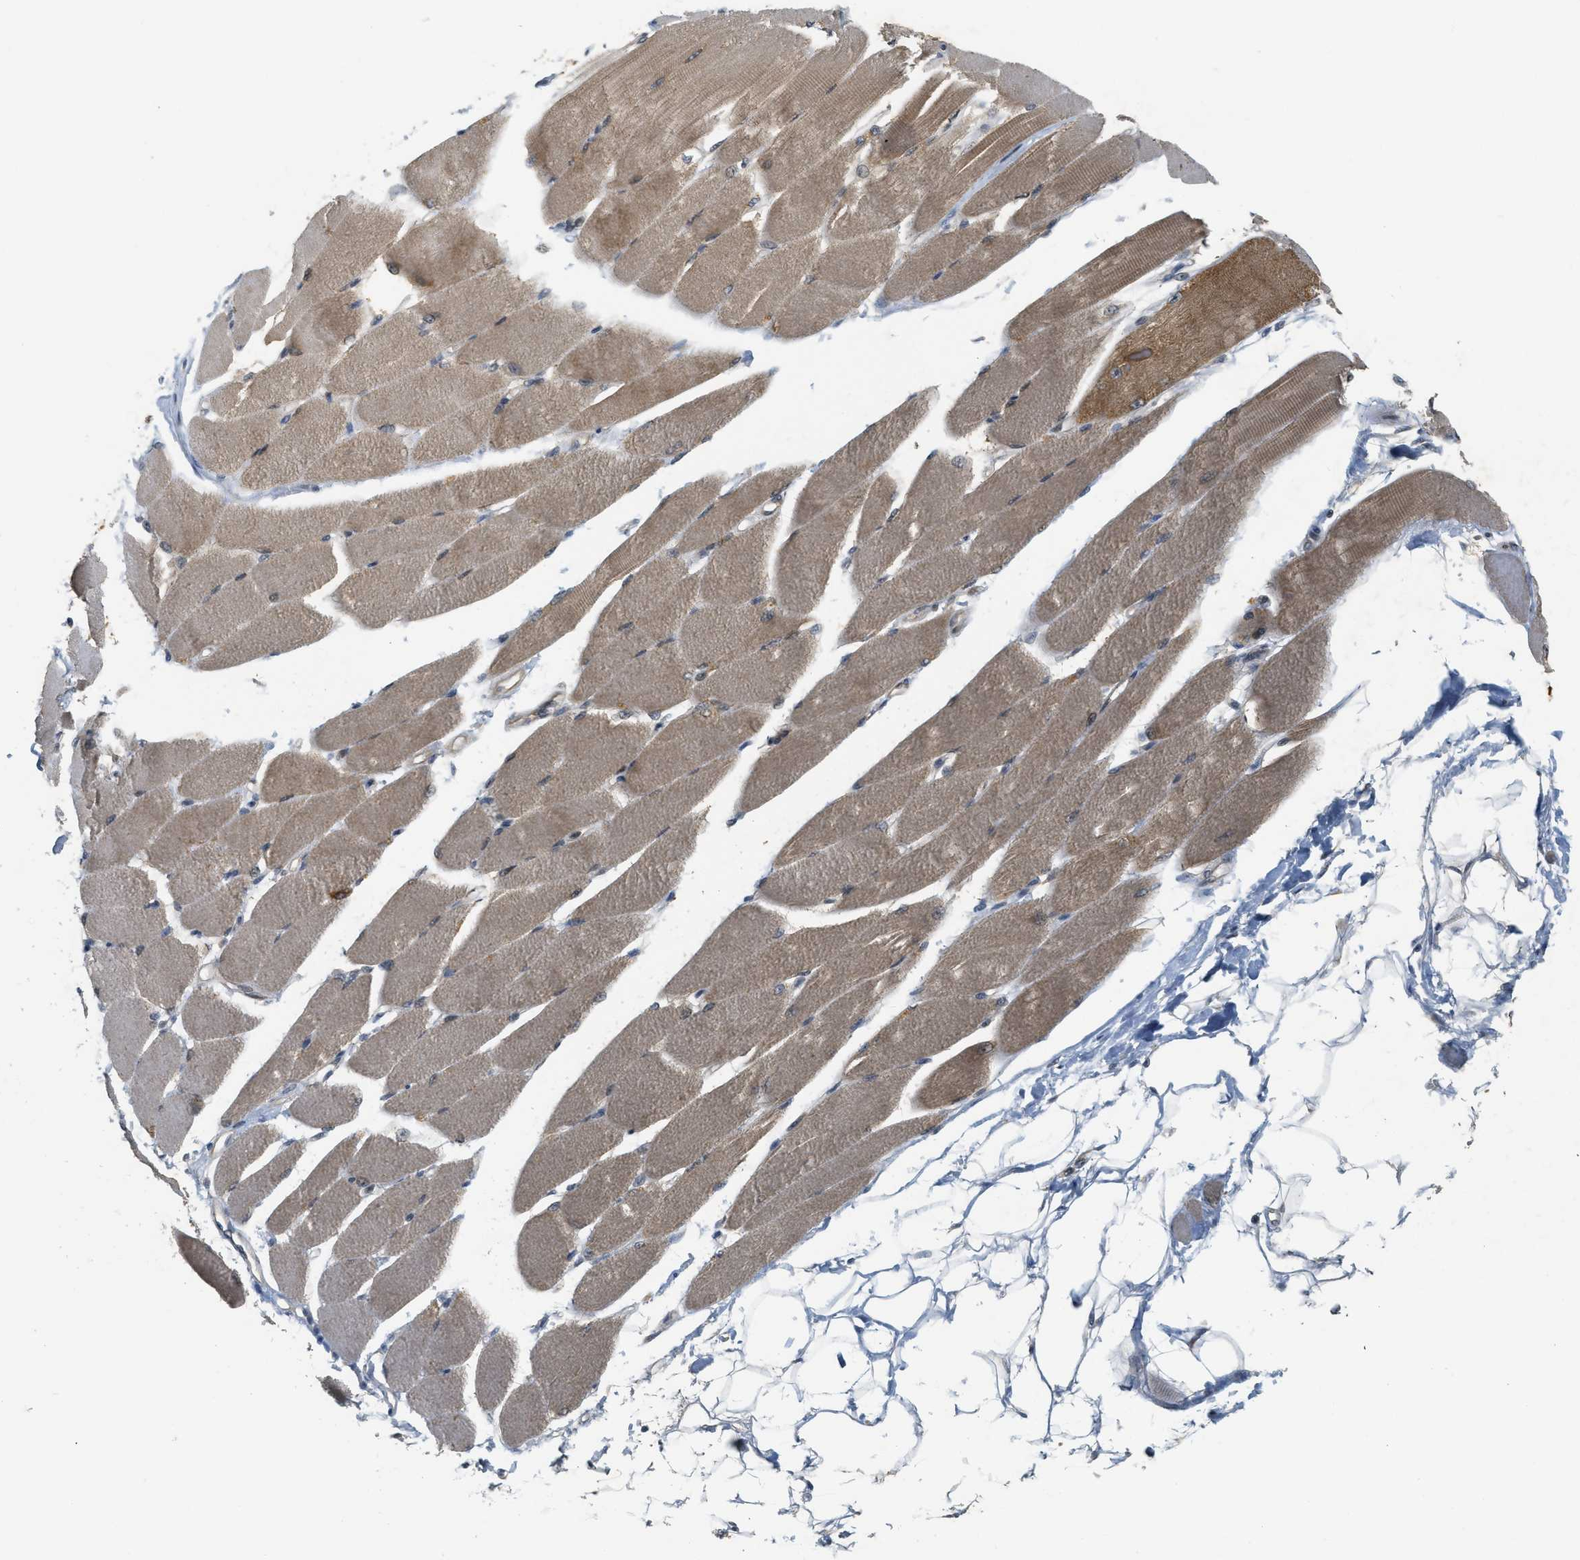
{"staining": {"intensity": "moderate", "quantity": ">75%", "location": "cytoplasmic/membranous"}, "tissue": "skeletal muscle", "cell_type": "Myocytes", "image_type": "normal", "snomed": [{"axis": "morphology", "description": "Normal tissue, NOS"}, {"axis": "topography", "description": "Skeletal muscle"}, {"axis": "topography", "description": "Peripheral nerve tissue"}], "caption": "The immunohistochemical stain shows moderate cytoplasmic/membranous expression in myocytes of unremarkable skeletal muscle. The staining is performed using DAB brown chromogen to label protein expression. The nuclei are counter-stained blue using hematoxylin.", "gene": "PRKD1", "patient": {"sex": "female", "age": 84}}